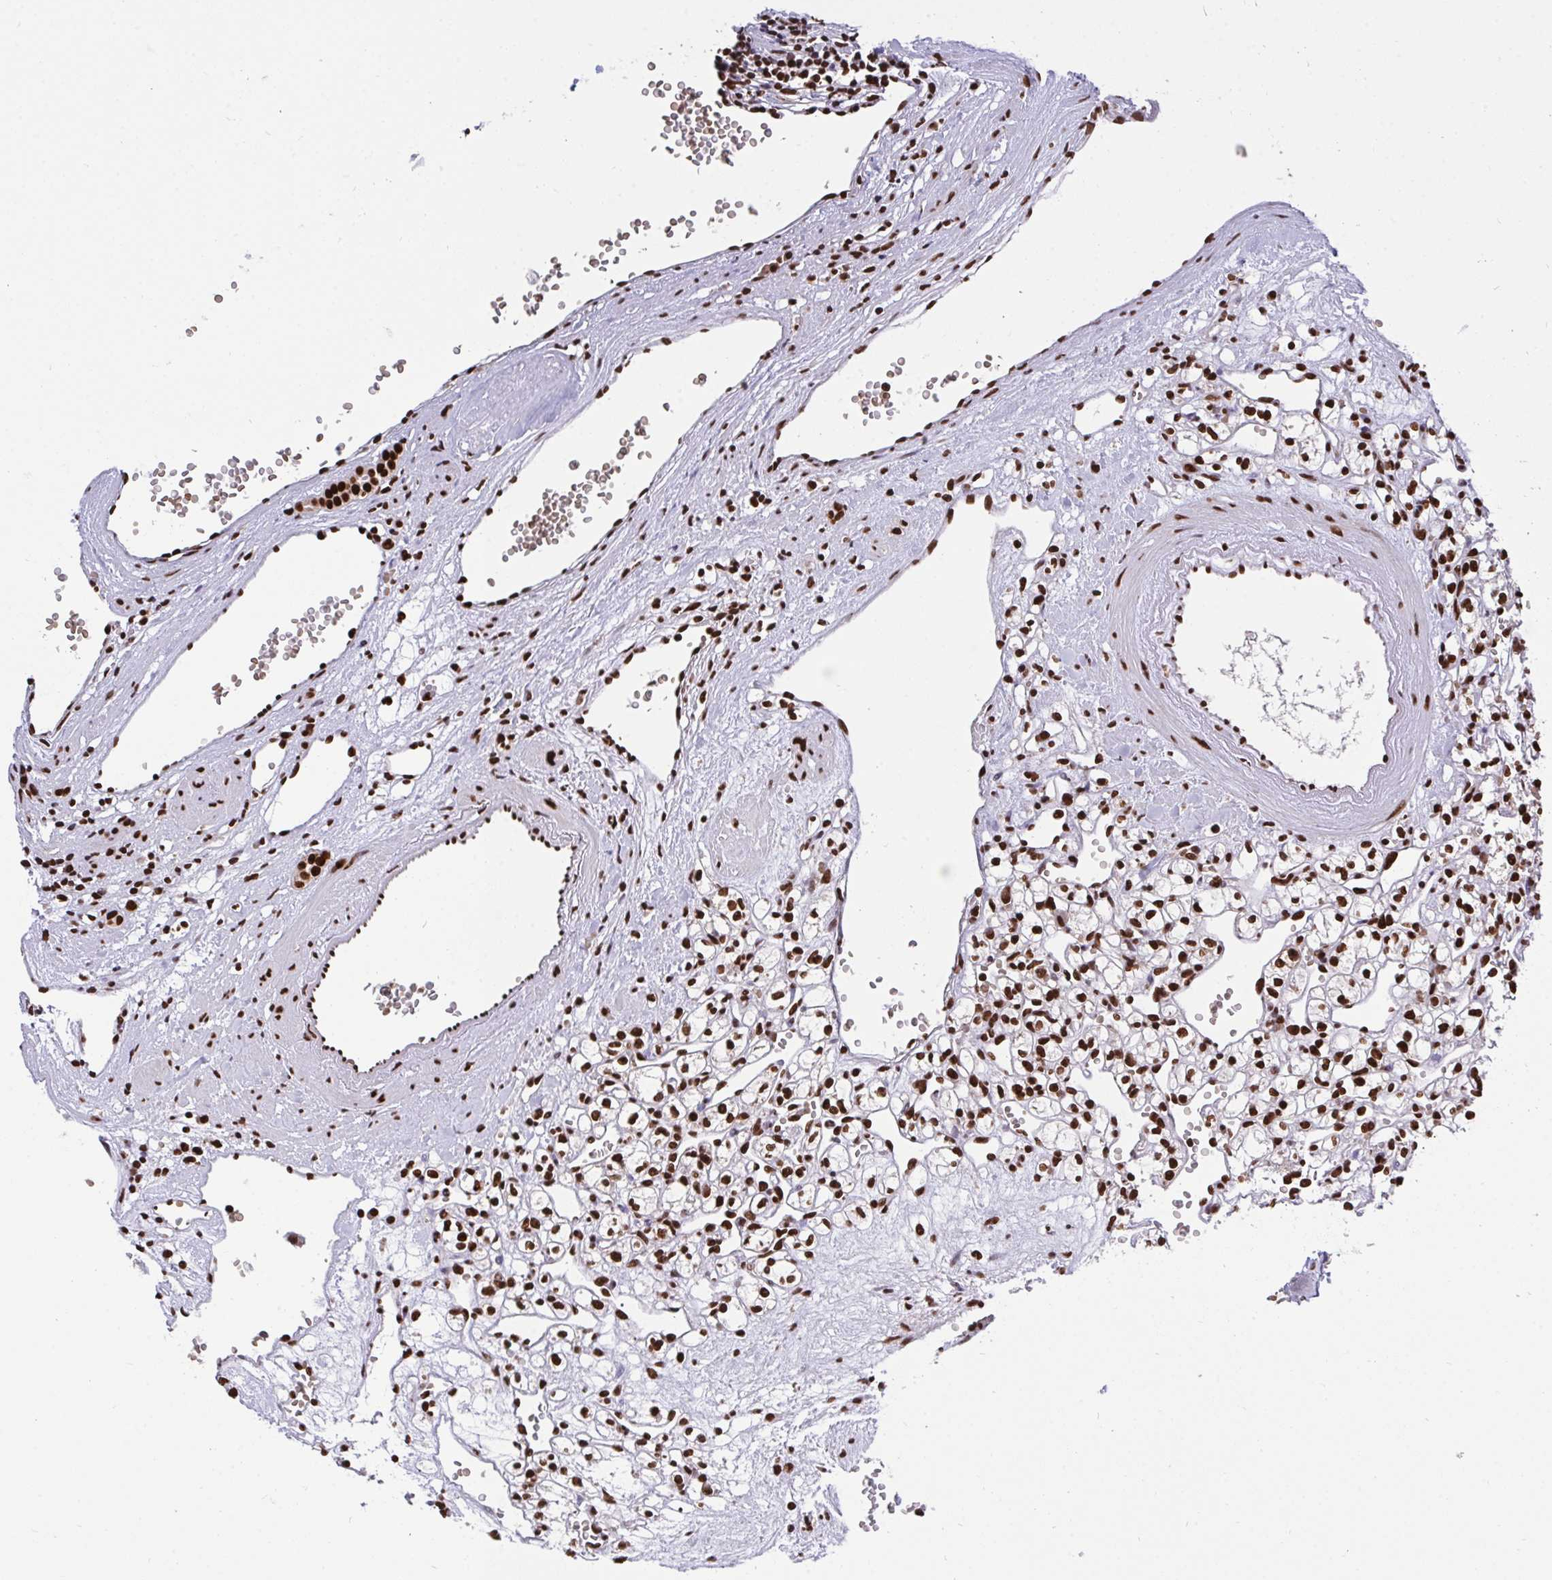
{"staining": {"intensity": "strong", "quantity": ">75%", "location": "nuclear"}, "tissue": "renal cancer", "cell_type": "Tumor cells", "image_type": "cancer", "snomed": [{"axis": "morphology", "description": "Adenocarcinoma, NOS"}, {"axis": "topography", "description": "Kidney"}], "caption": "A micrograph of renal adenocarcinoma stained for a protein demonstrates strong nuclear brown staining in tumor cells.", "gene": "HNRNPL", "patient": {"sex": "female", "age": 59}}